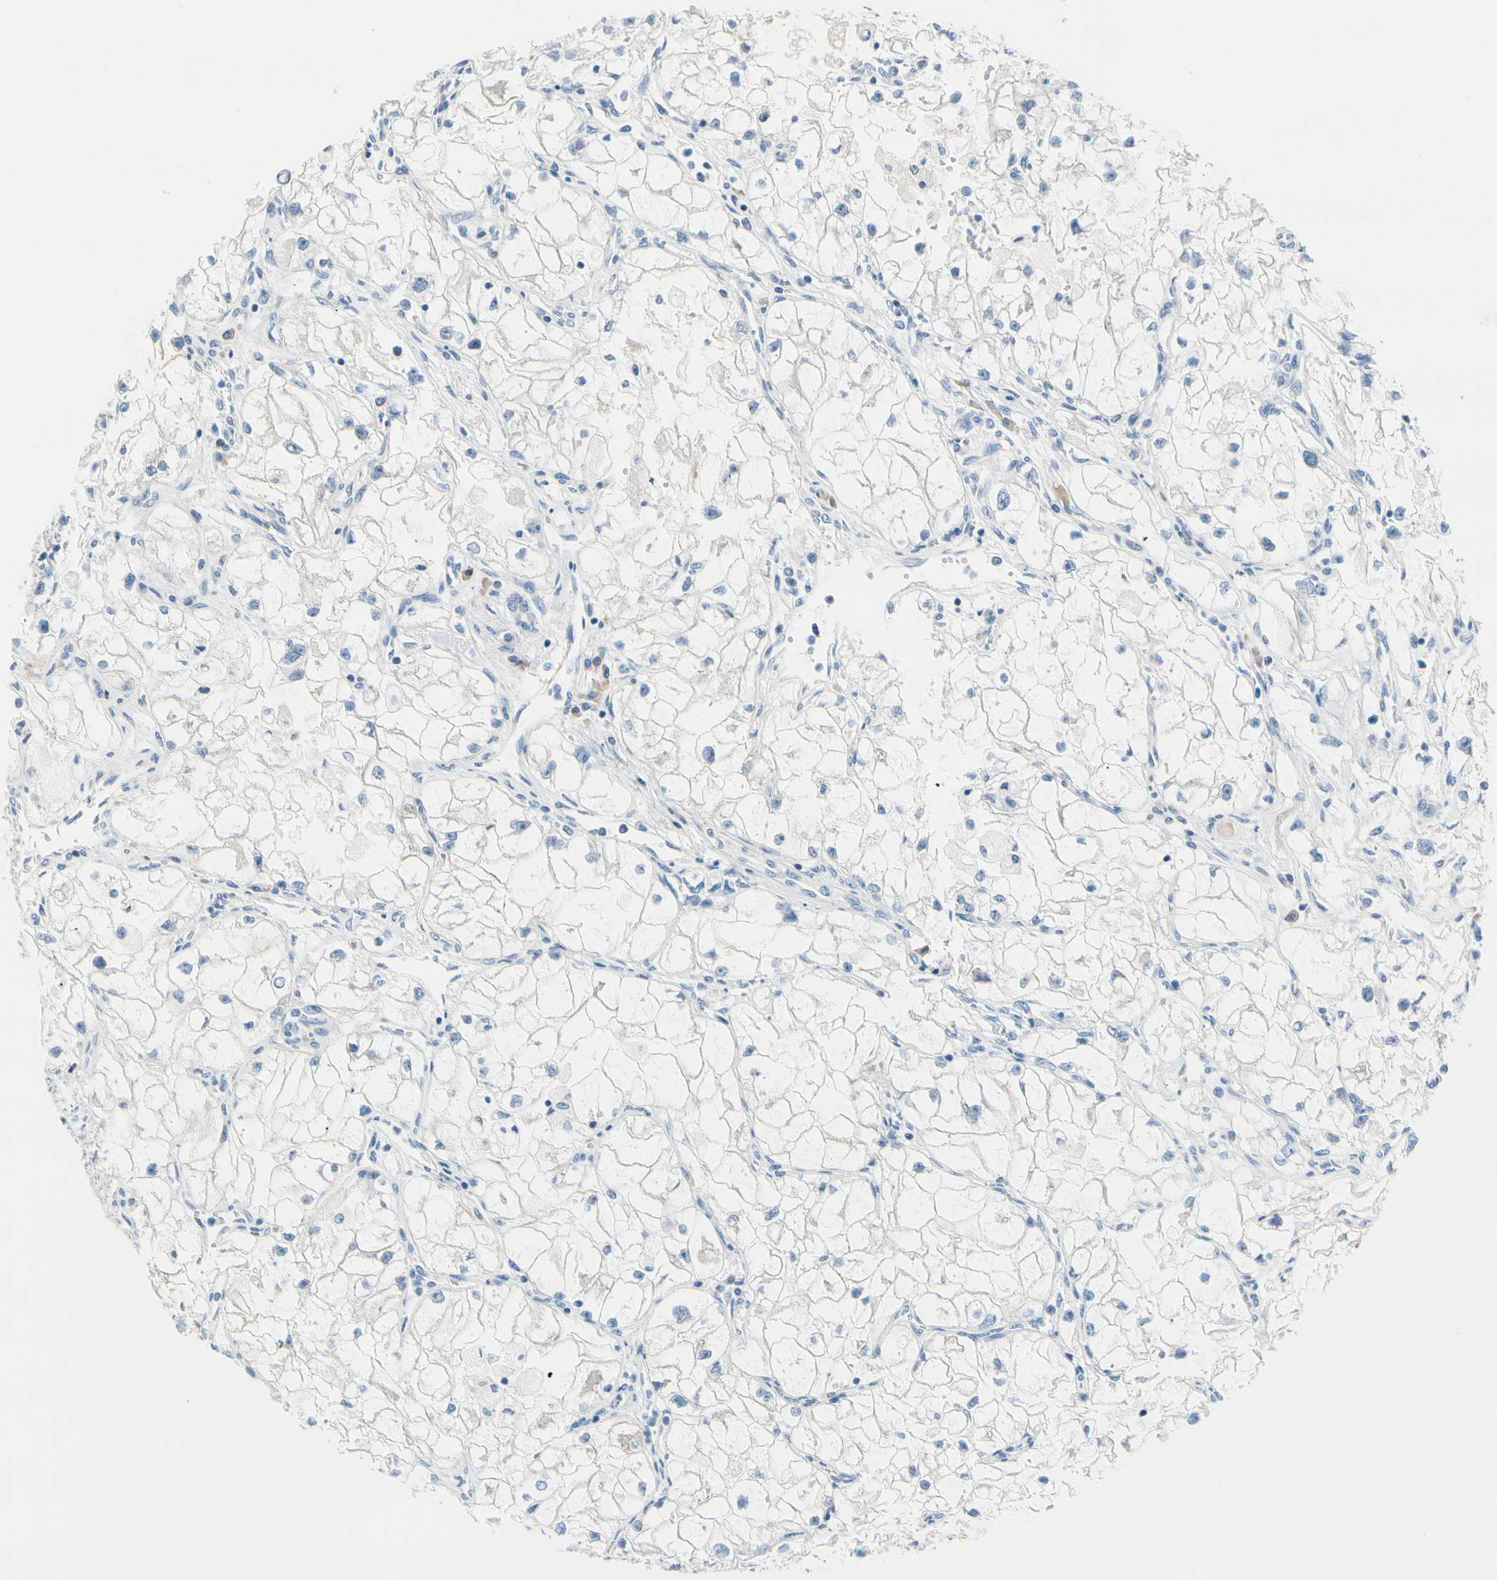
{"staining": {"intensity": "negative", "quantity": "none", "location": "none"}, "tissue": "renal cancer", "cell_type": "Tumor cells", "image_type": "cancer", "snomed": [{"axis": "morphology", "description": "Adenocarcinoma, NOS"}, {"axis": "topography", "description": "Kidney"}], "caption": "This is an immunohistochemistry (IHC) photomicrograph of adenocarcinoma (renal). There is no staining in tumor cells.", "gene": "FCER2", "patient": {"sex": "female", "age": 70}}